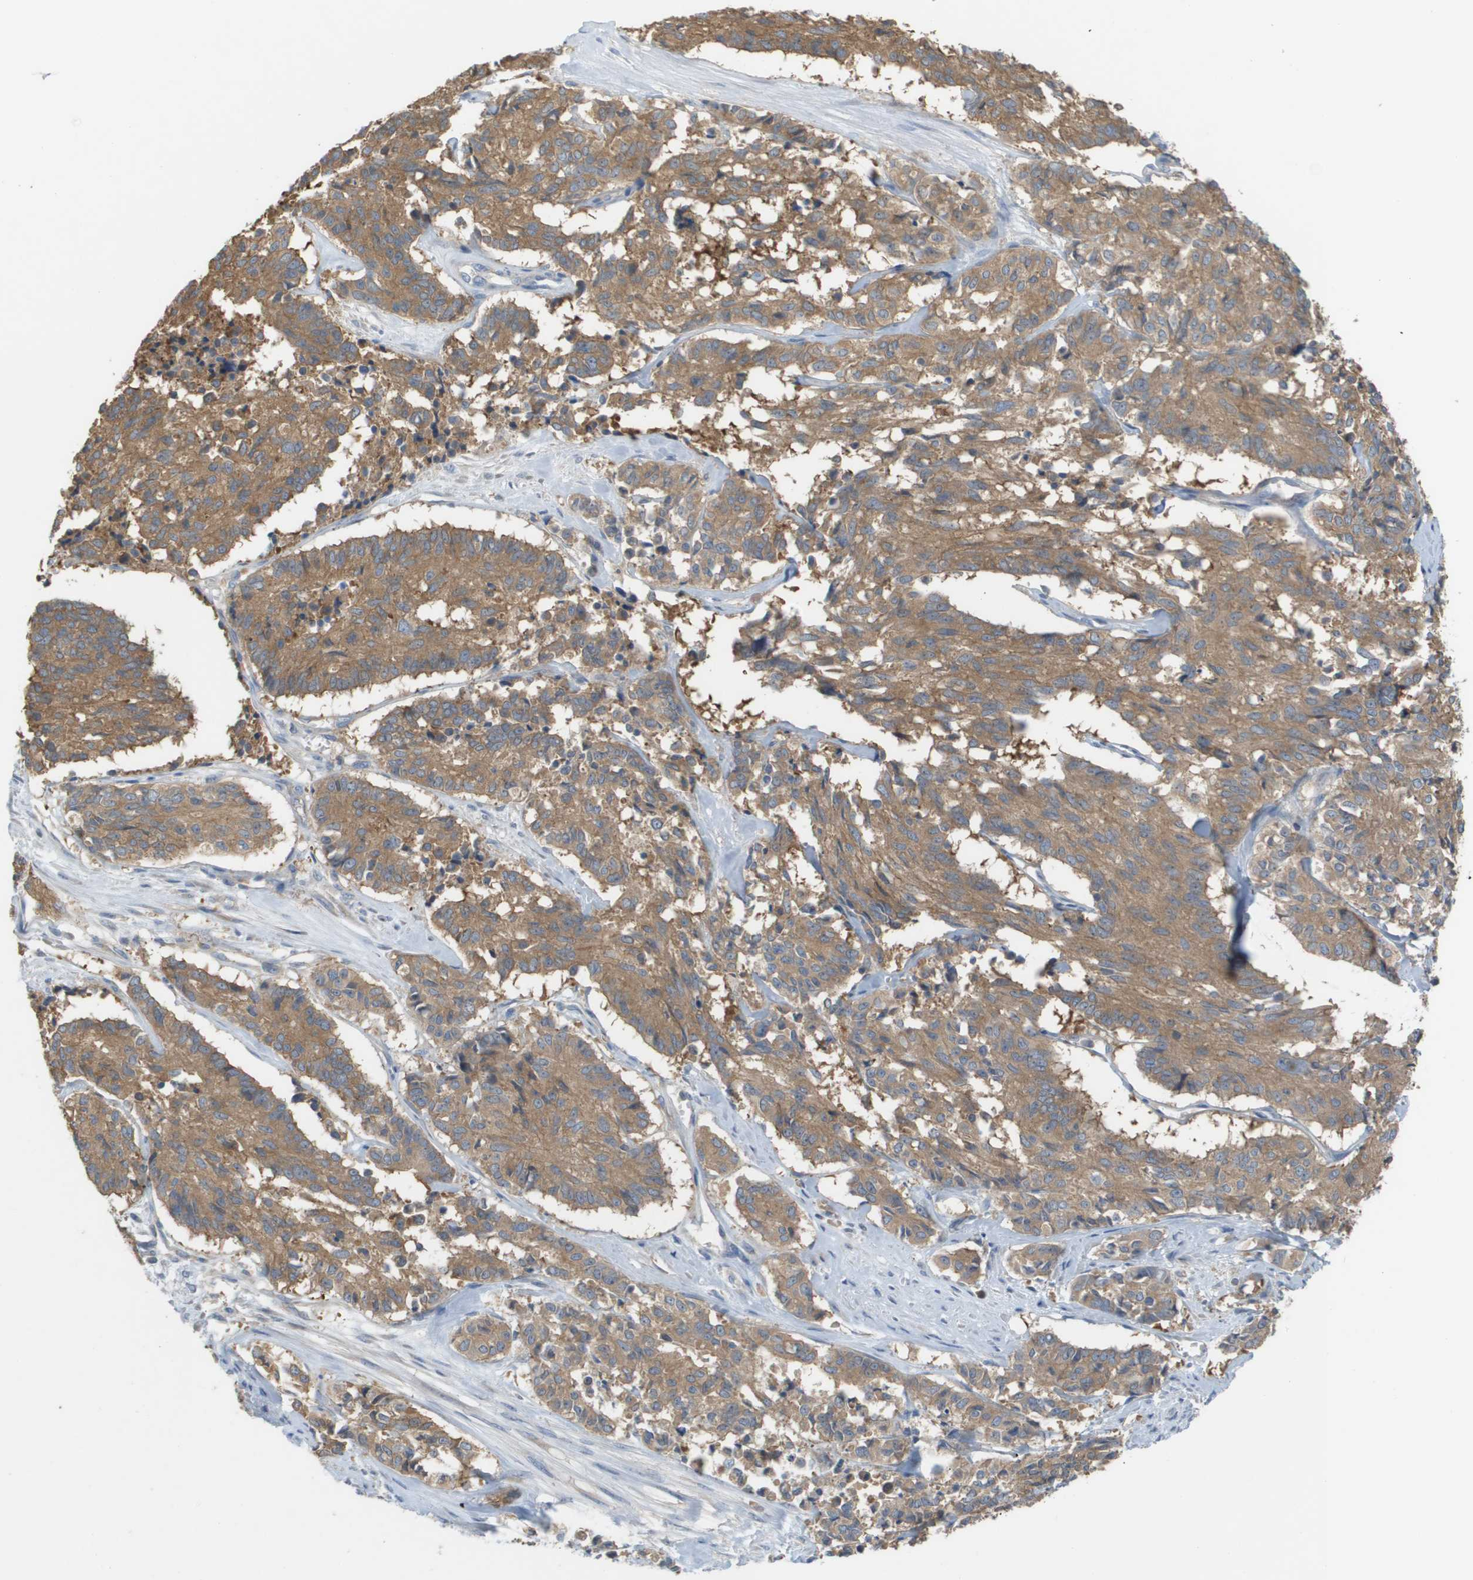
{"staining": {"intensity": "moderate", "quantity": ">75%", "location": "cytoplasmic/membranous"}, "tissue": "cervical cancer", "cell_type": "Tumor cells", "image_type": "cancer", "snomed": [{"axis": "morphology", "description": "Squamous cell carcinoma, NOS"}, {"axis": "topography", "description": "Cervix"}], "caption": "Immunohistochemical staining of cervical squamous cell carcinoma demonstrates medium levels of moderate cytoplasmic/membranous protein staining in approximately >75% of tumor cells. (DAB (3,3'-diaminobenzidine) = brown stain, brightfield microscopy at high magnification).", "gene": "UBA5", "patient": {"sex": "female", "age": 35}}